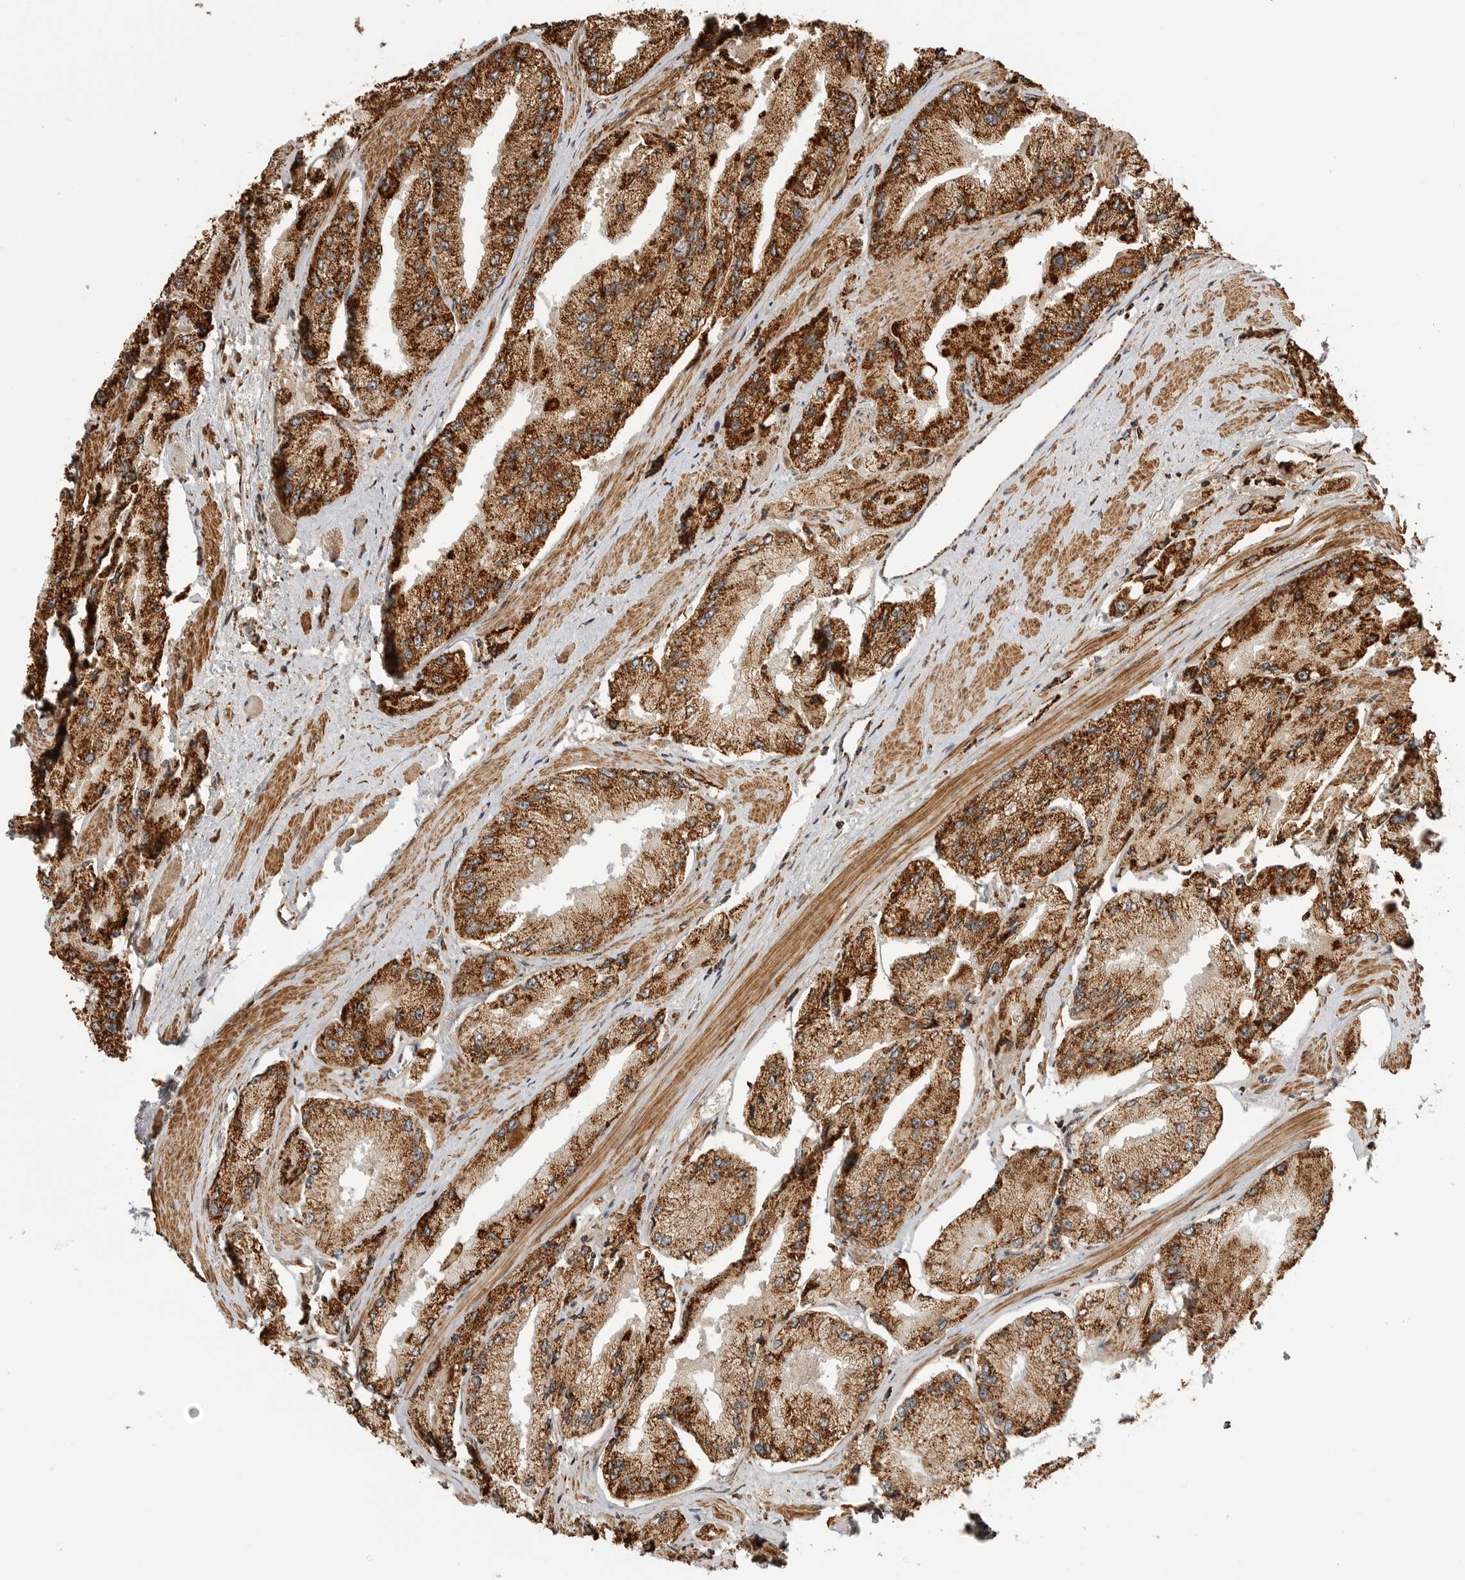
{"staining": {"intensity": "strong", "quantity": ">75%", "location": "cytoplasmic/membranous"}, "tissue": "prostate cancer", "cell_type": "Tumor cells", "image_type": "cancer", "snomed": [{"axis": "morphology", "description": "Adenocarcinoma, High grade"}, {"axis": "topography", "description": "Prostate"}], "caption": "The micrograph shows a brown stain indicating the presence of a protein in the cytoplasmic/membranous of tumor cells in prostate cancer (adenocarcinoma (high-grade)).", "gene": "BMP2K", "patient": {"sex": "male", "age": 58}}